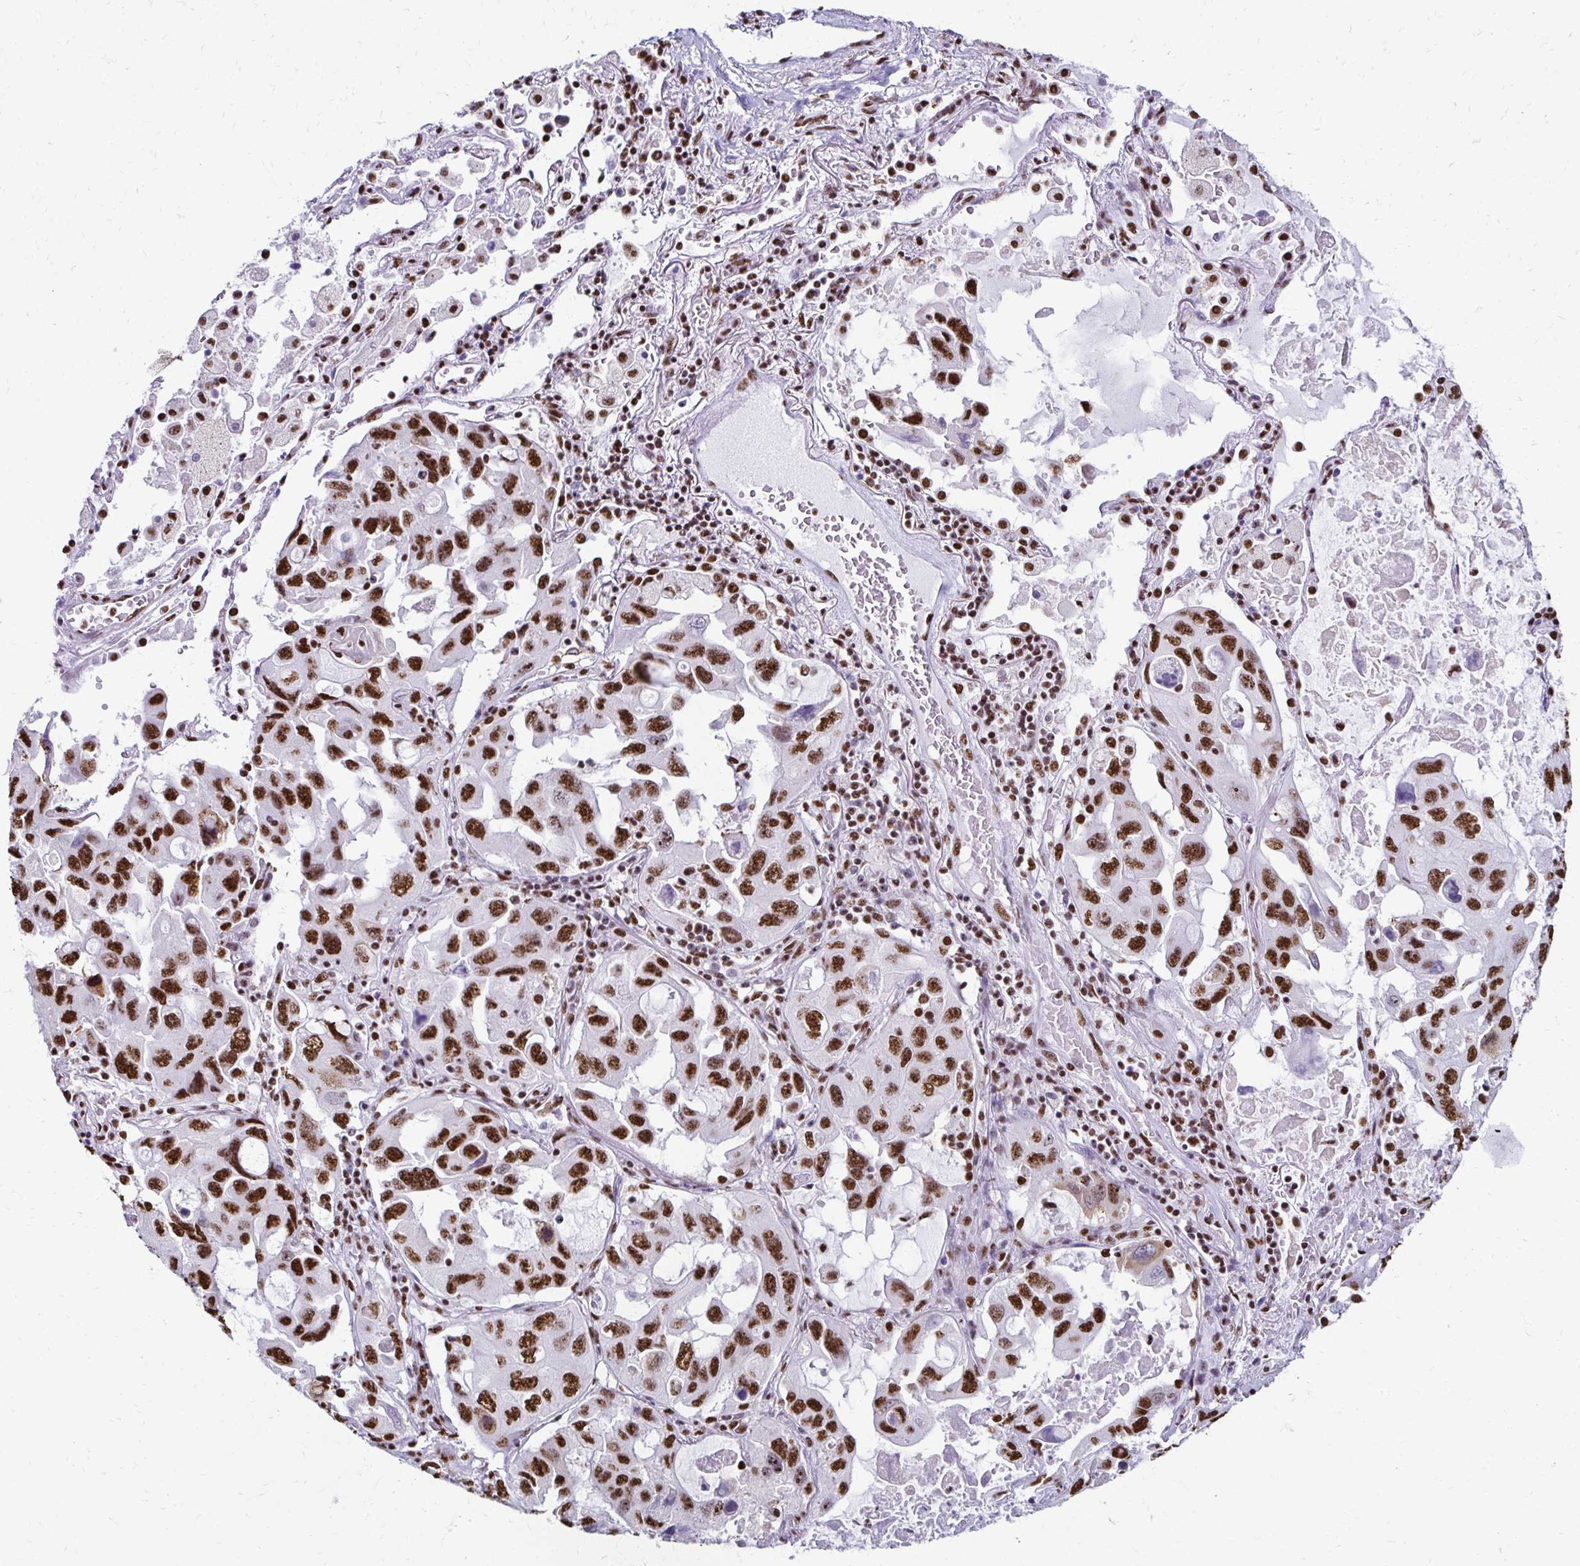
{"staining": {"intensity": "strong", "quantity": ">75%", "location": "nuclear"}, "tissue": "lung cancer", "cell_type": "Tumor cells", "image_type": "cancer", "snomed": [{"axis": "morphology", "description": "Squamous cell carcinoma, NOS"}, {"axis": "topography", "description": "Lung"}], "caption": "This is an image of immunohistochemistry (IHC) staining of lung squamous cell carcinoma, which shows strong expression in the nuclear of tumor cells.", "gene": "NONO", "patient": {"sex": "female", "age": 73}}